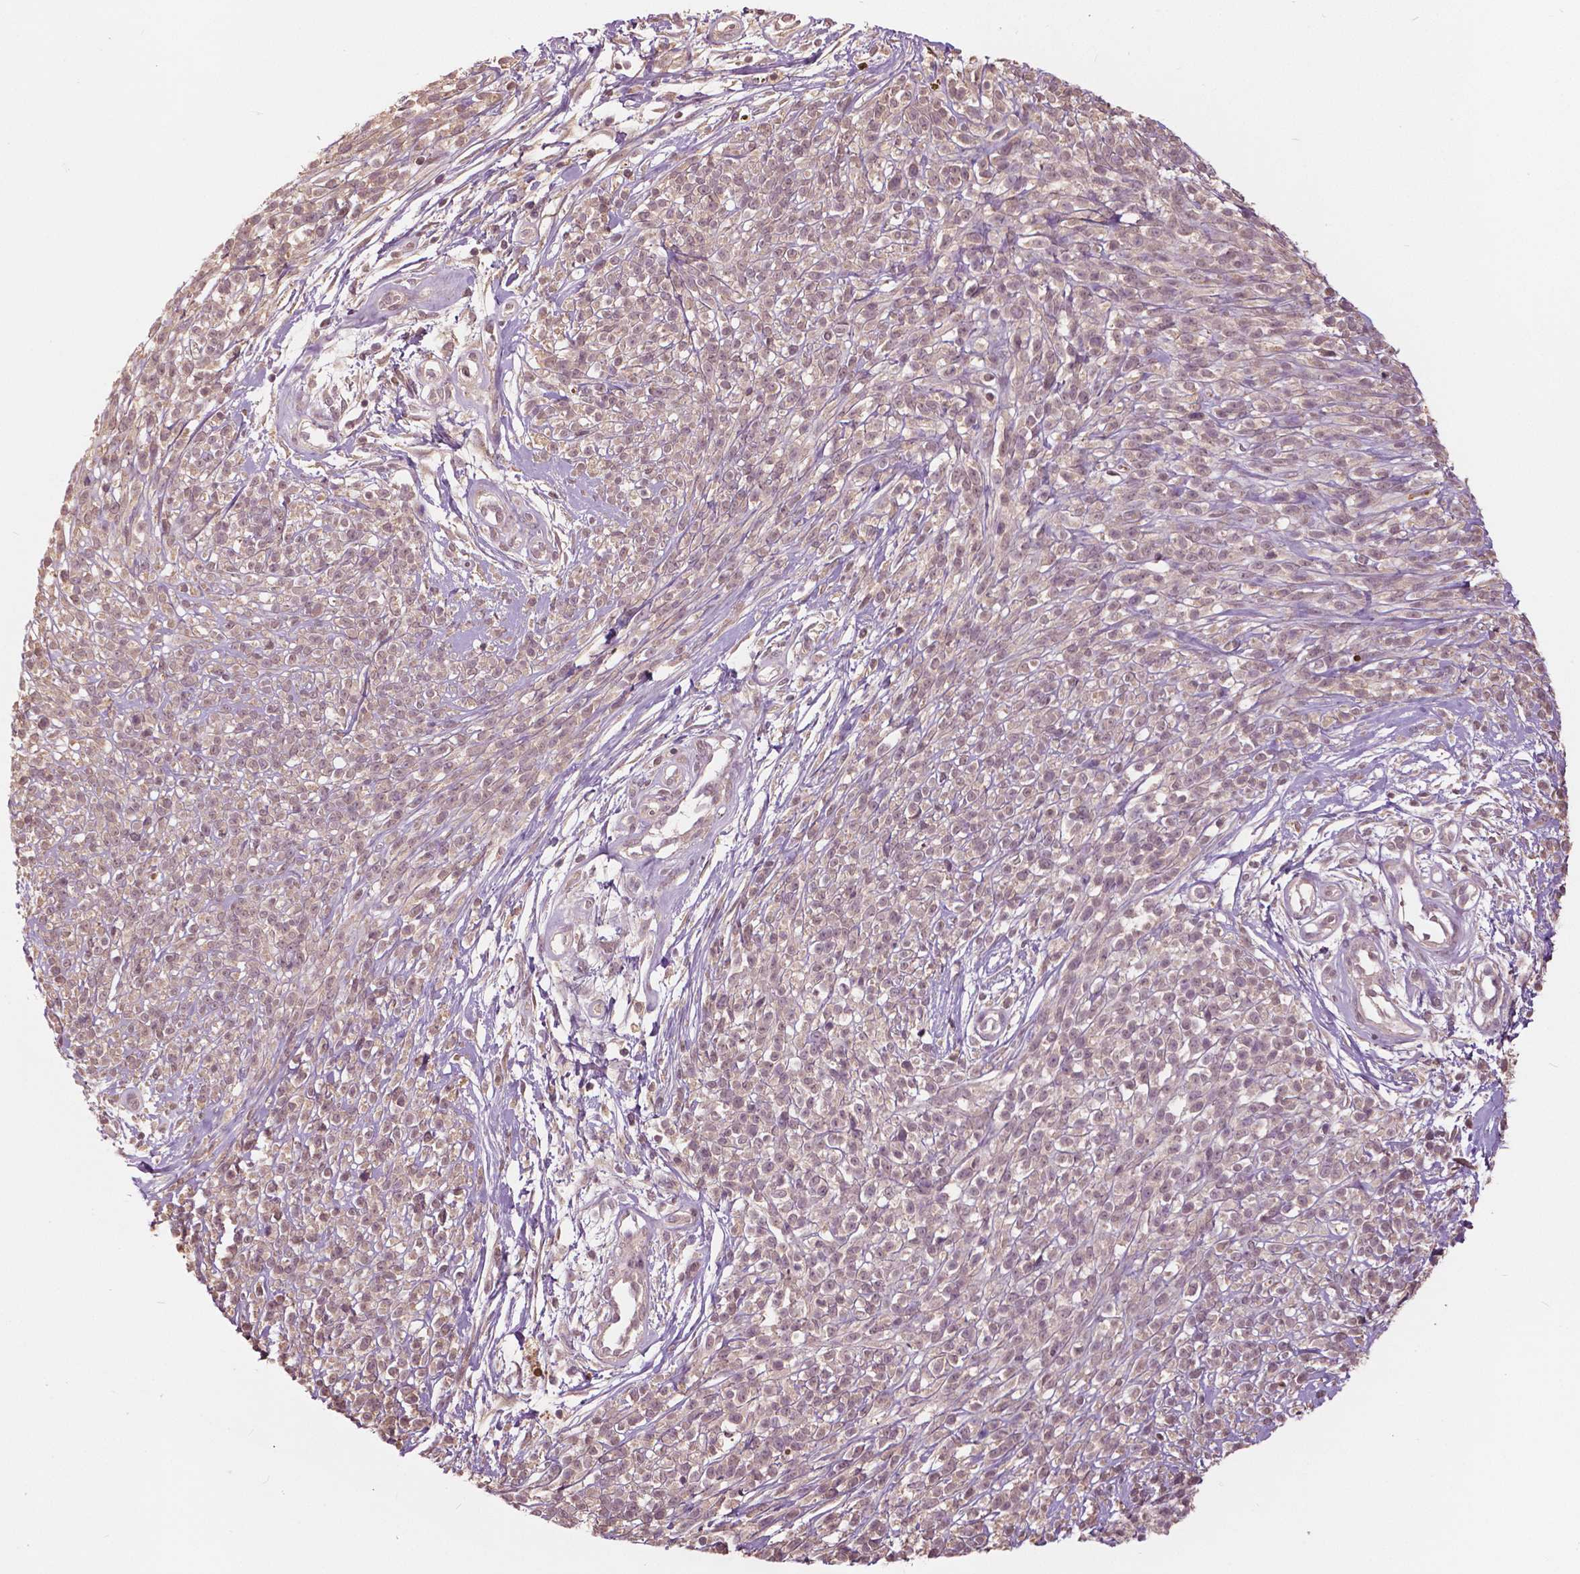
{"staining": {"intensity": "weak", "quantity": ">75%", "location": "nuclear"}, "tissue": "melanoma", "cell_type": "Tumor cells", "image_type": "cancer", "snomed": [{"axis": "morphology", "description": "Malignant melanoma, NOS"}, {"axis": "topography", "description": "Skin"}, {"axis": "topography", "description": "Skin of trunk"}], "caption": "Protein staining of malignant melanoma tissue demonstrates weak nuclear staining in approximately >75% of tumor cells.", "gene": "ANGPTL4", "patient": {"sex": "male", "age": 74}}